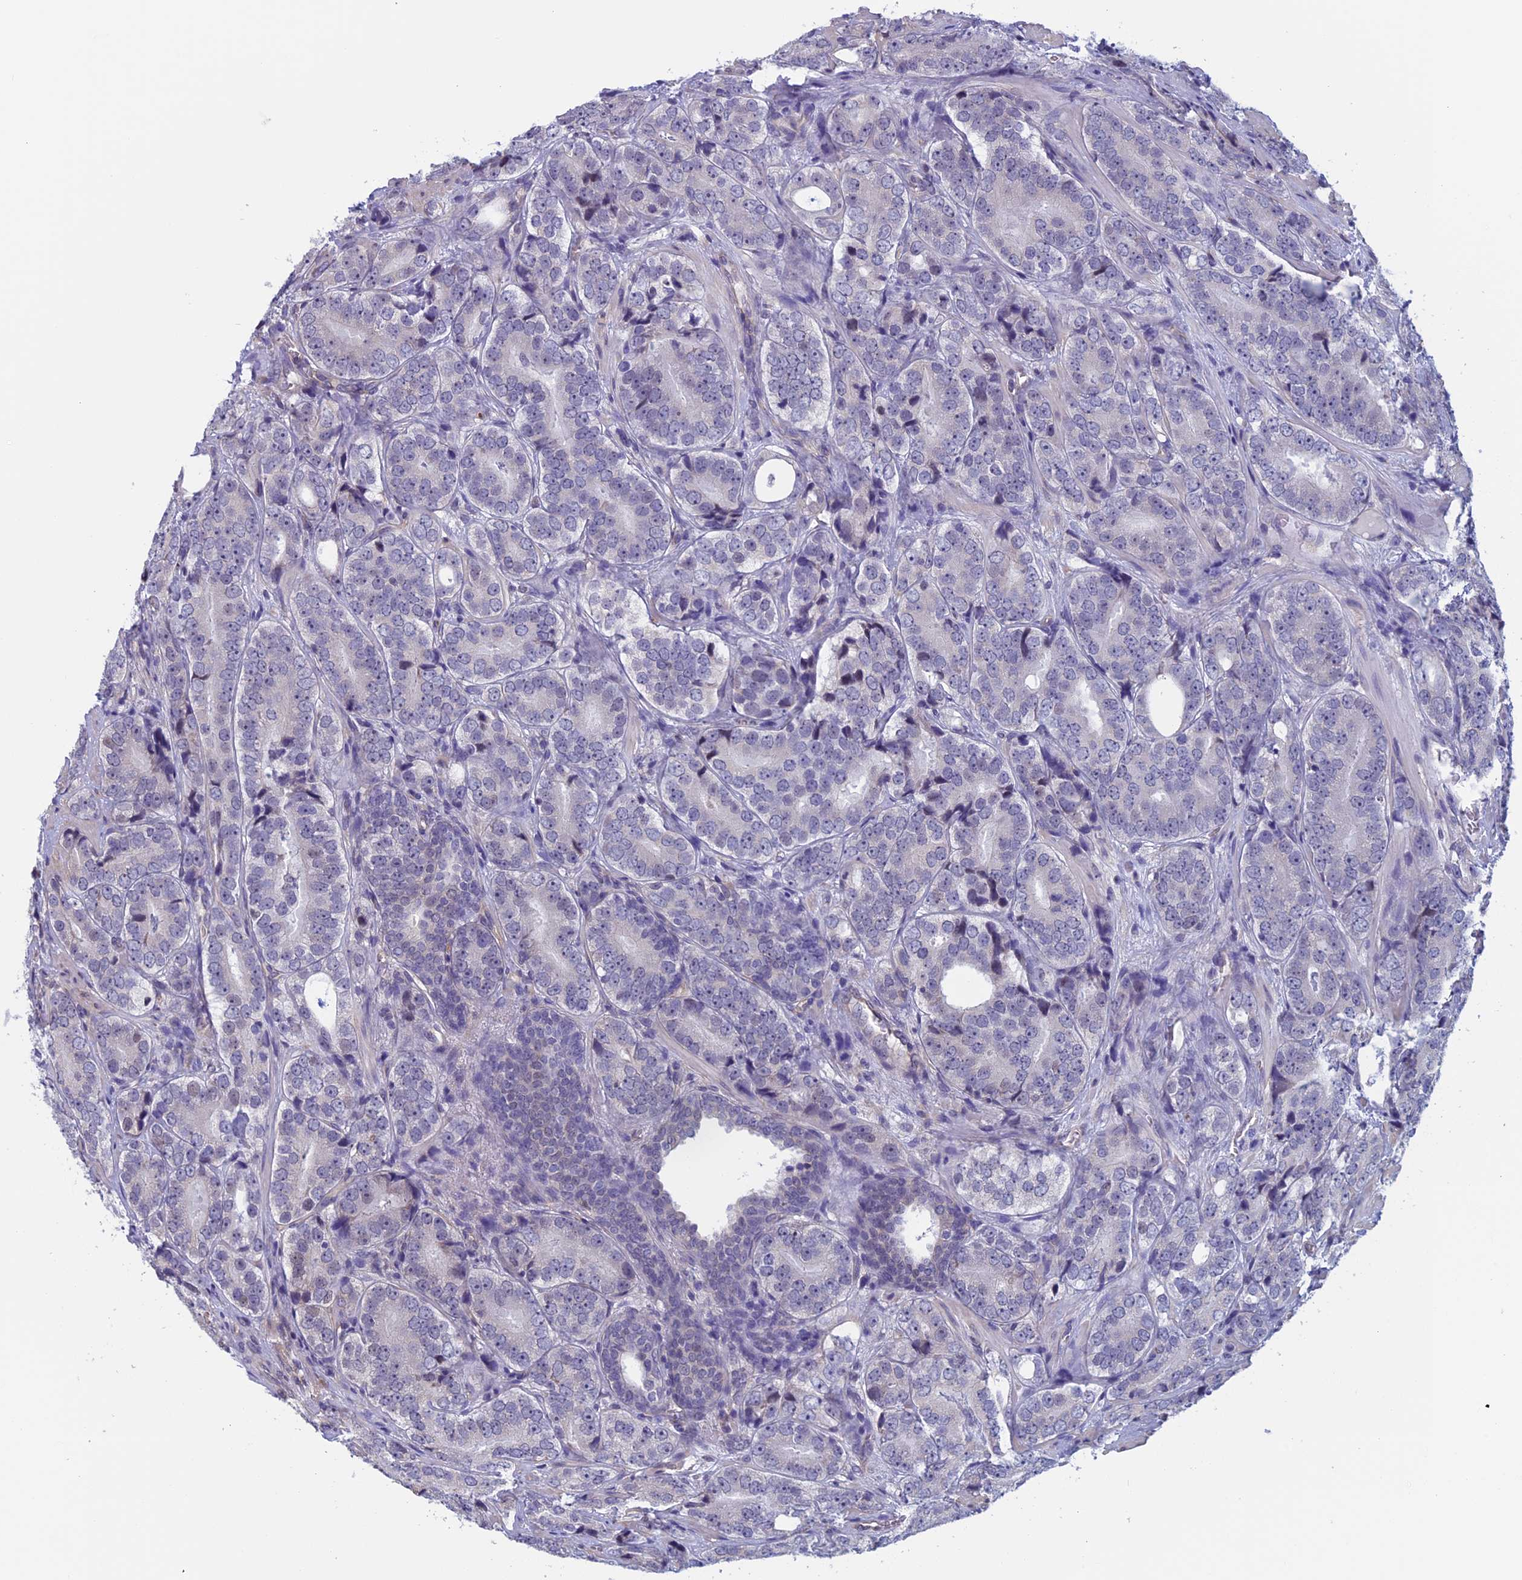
{"staining": {"intensity": "negative", "quantity": "none", "location": "none"}, "tissue": "prostate cancer", "cell_type": "Tumor cells", "image_type": "cancer", "snomed": [{"axis": "morphology", "description": "Adenocarcinoma, High grade"}, {"axis": "topography", "description": "Prostate"}], "caption": "A high-resolution micrograph shows immunohistochemistry staining of prostate cancer, which reveals no significant expression in tumor cells.", "gene": "SLC1A6", "patient": {"sex": "male", "age": 56}}